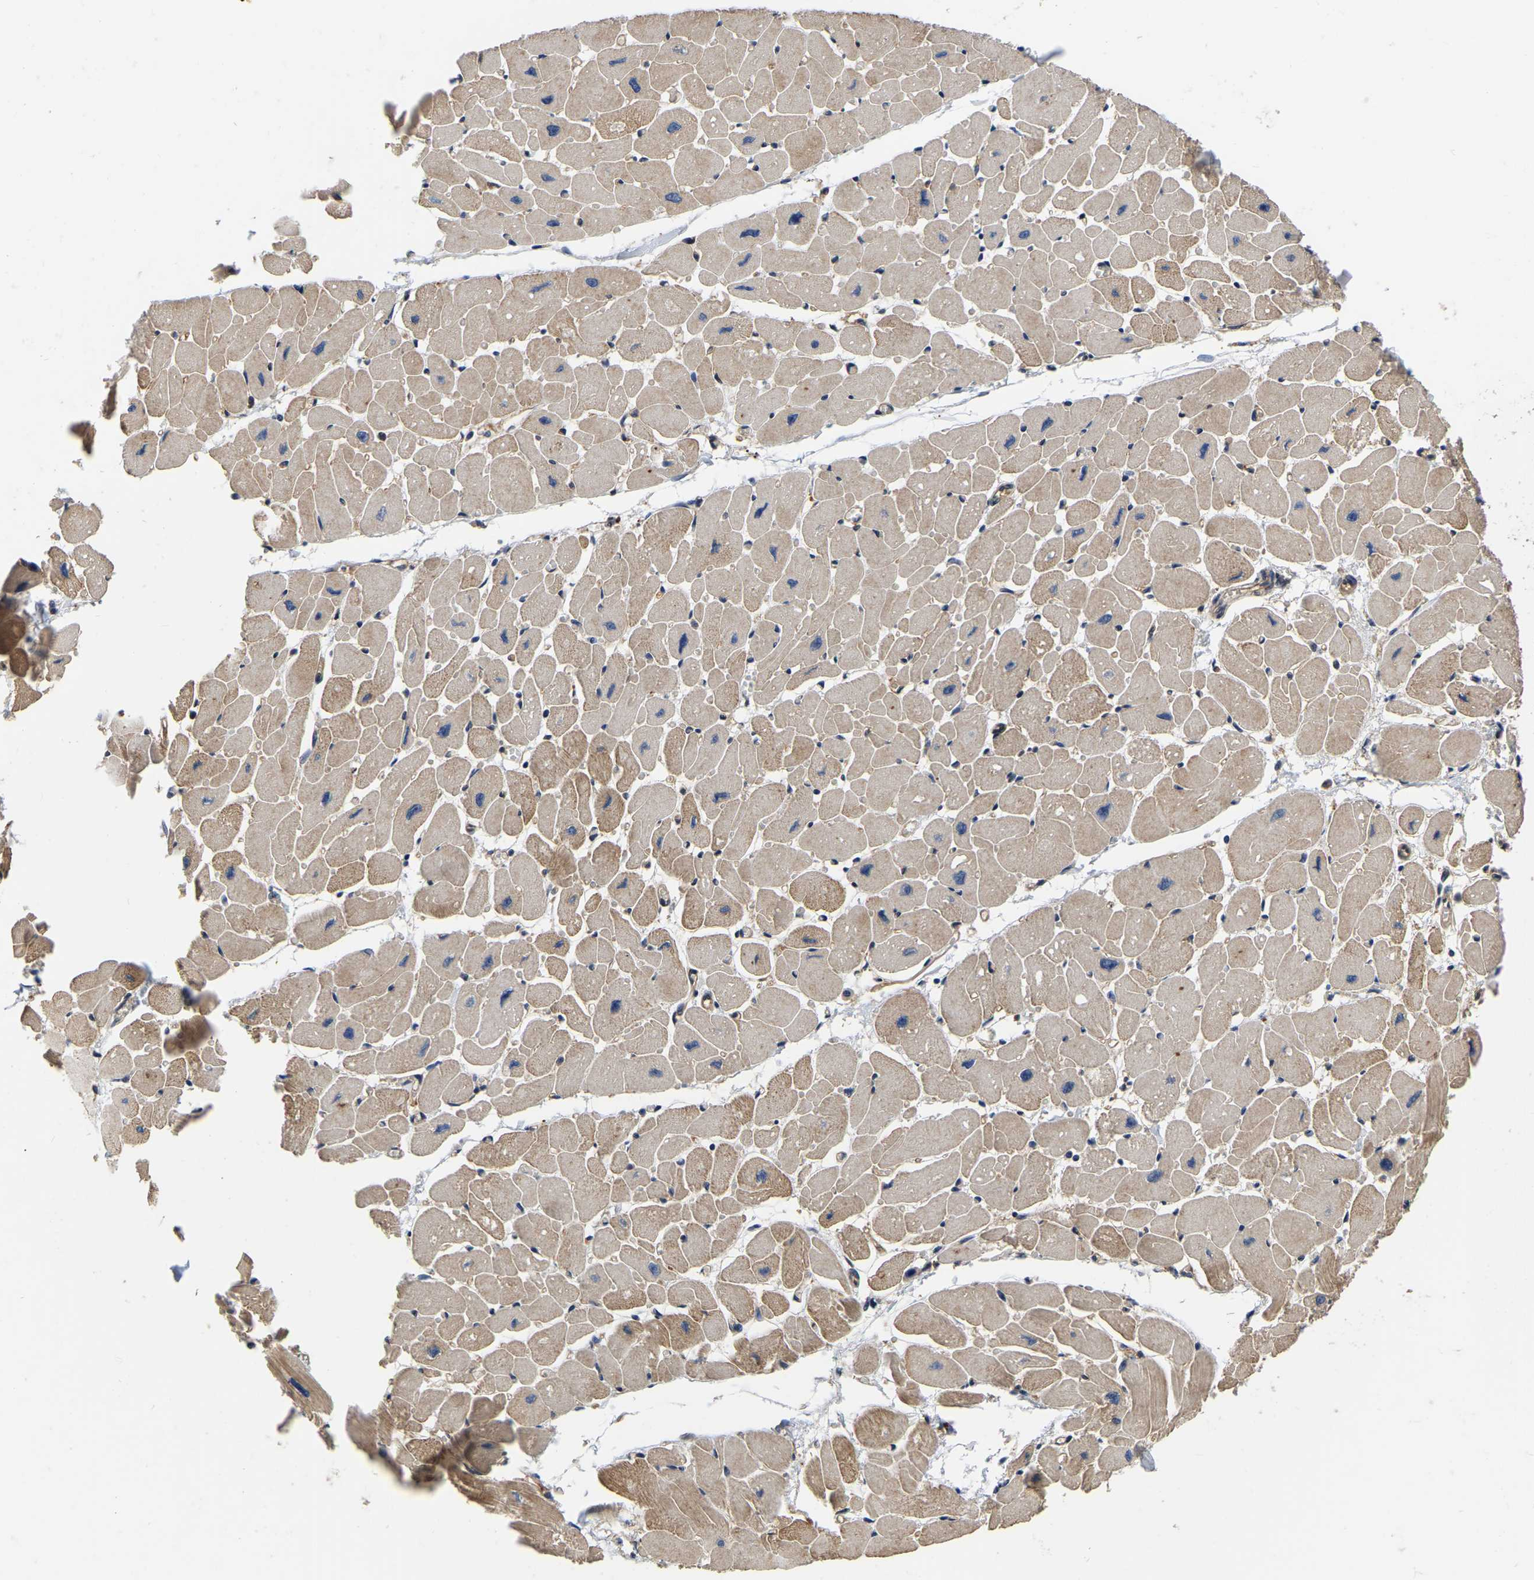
{"staining": {"intensity": "moderate", "quantity": "25%-75%", "location": "cytoplasmic/membranous"}, "tissue": "heart muscle", "cell_type": "Cardiomyocytes", "image_type": "normal", "snomed": [{"axis": "morphology", "description": "Normal tissue, NOS"}, {"axis": "topography", "description": "Heart"}], "caption": "Immunohistochemistry staining of unremarkable heart muscle, which reveals medium levels of moderate cytoplasmic/membranous expression in about 25%-75% of cardiomyocytes indicating moderate cytoplasmic/membranous protein expression. The staining was performed using DAB (3,3'-diaminobenzidine) (brown) for protein detection and nuclei were counterstained in hematoxylin (blue).", "gene": "GARS1", "patient": {"sex": "female", "age": 54}}